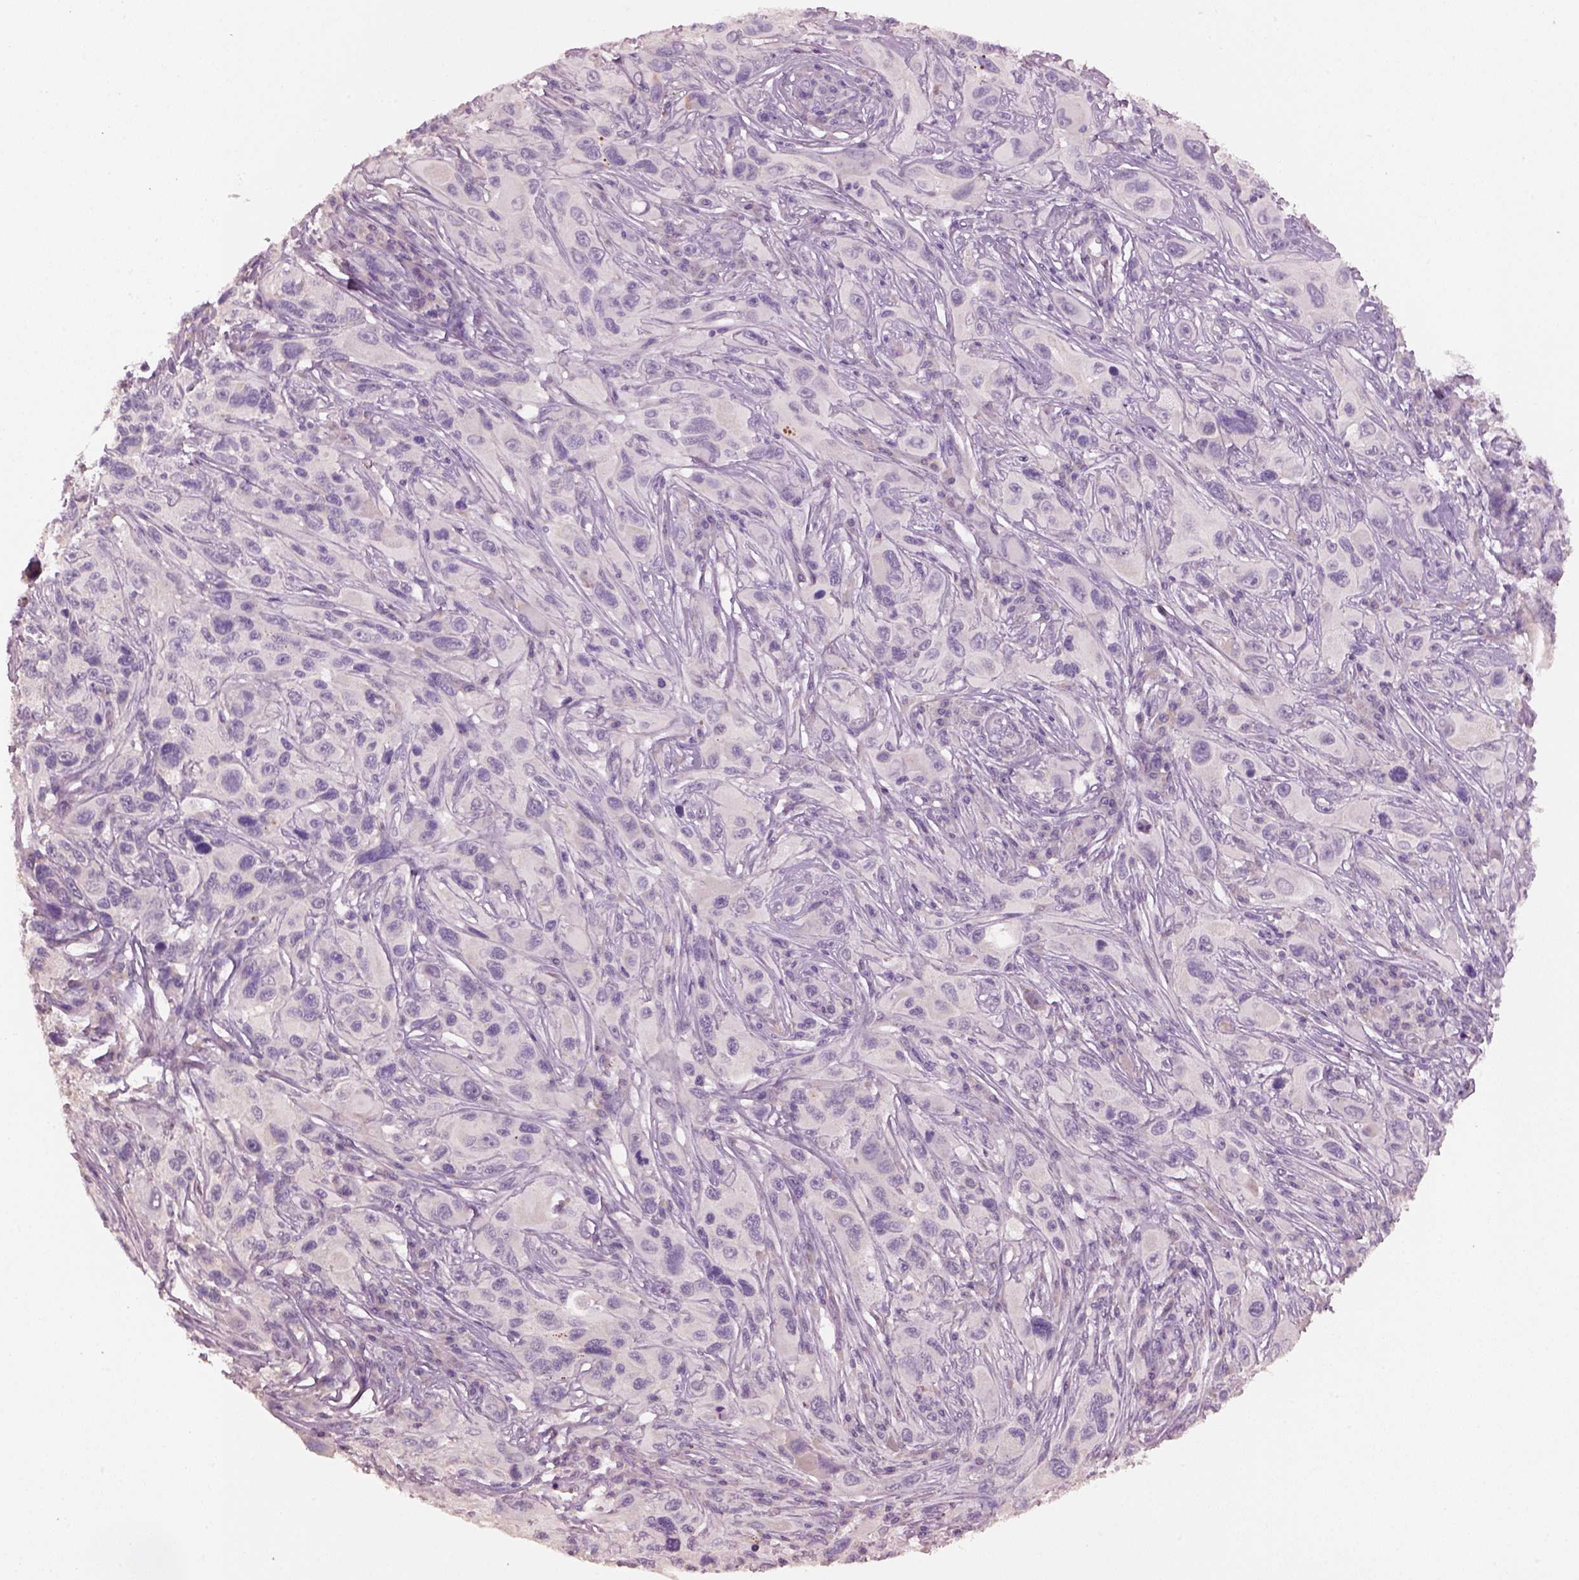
{"staining": {"intensity": "negative", "quantity": "none", "location": "none"}, "tissue": "melanoma", "cell_type": "Tumor cells", "image_type": "cancer", "snomed": [{"axis": "morphology", "description": "Malignant melanoma, NOS"}, {"axis": "topography", "description": "Skin"}], "caption": "Human malignant melanoma stained for a protein using IHC displays no expression in tumor cells.", "gene": "KCNIP3", "patient": {"sex": "male", "age": 53}}